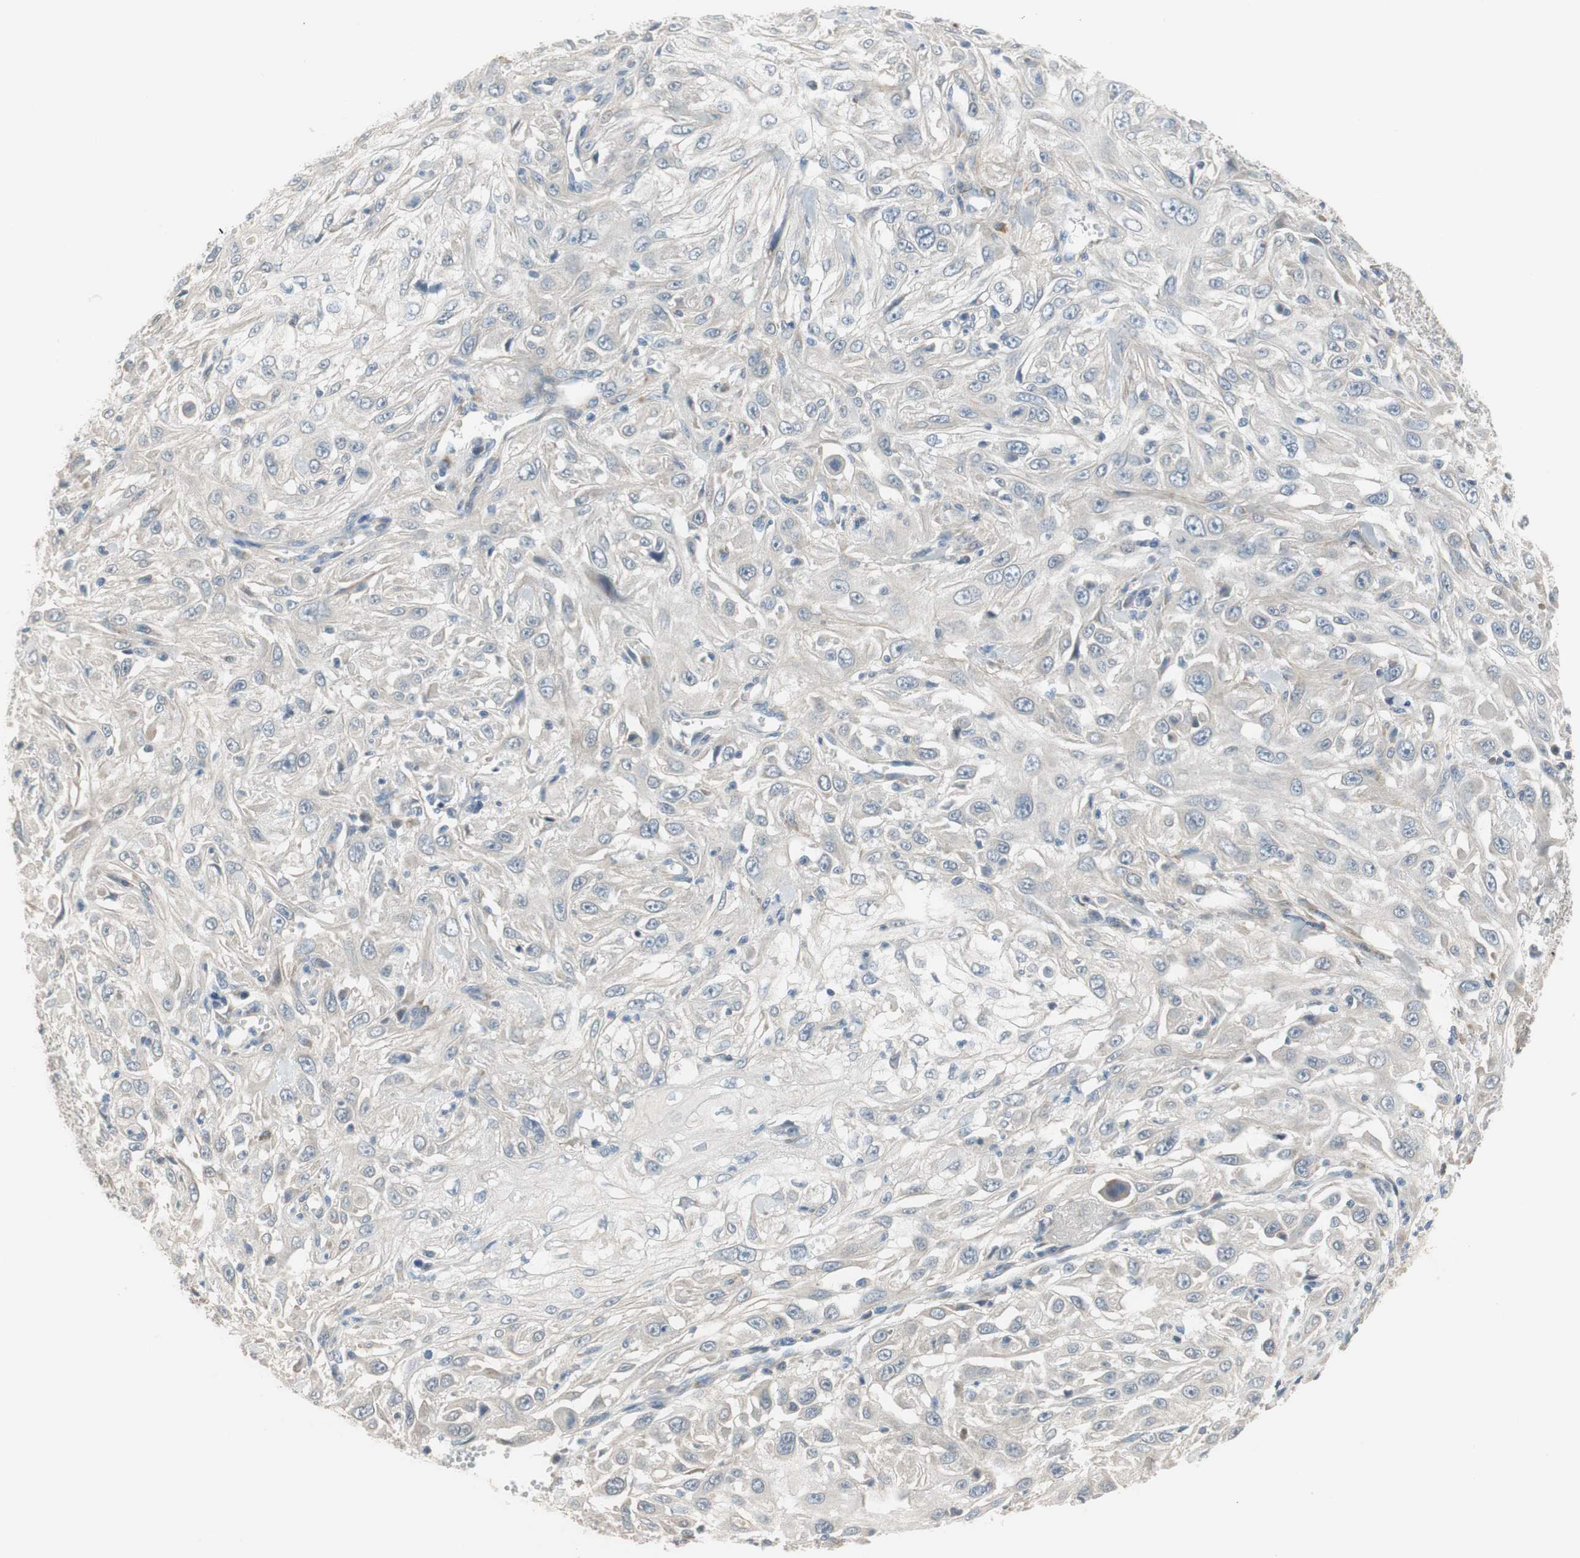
{"staining": {"intensity": "negative", "quantity": "none", "location": "none"}, "tissue": "skin cancer", "cell_type": "Tumor cells", "image_type": "cancer", "snomed": [{"axis": "morphology", "description": "Squamous cell carcinoma, NOS"}, {"axis": "topography", "description": "Skin"}], "caption": "This is an IHC photomicrograph of human squamous cell carcinoma (skin). There is no expression in tumor cells.", "gene": "COL12A1", "patient": {"sex": "male", "age": 75}}